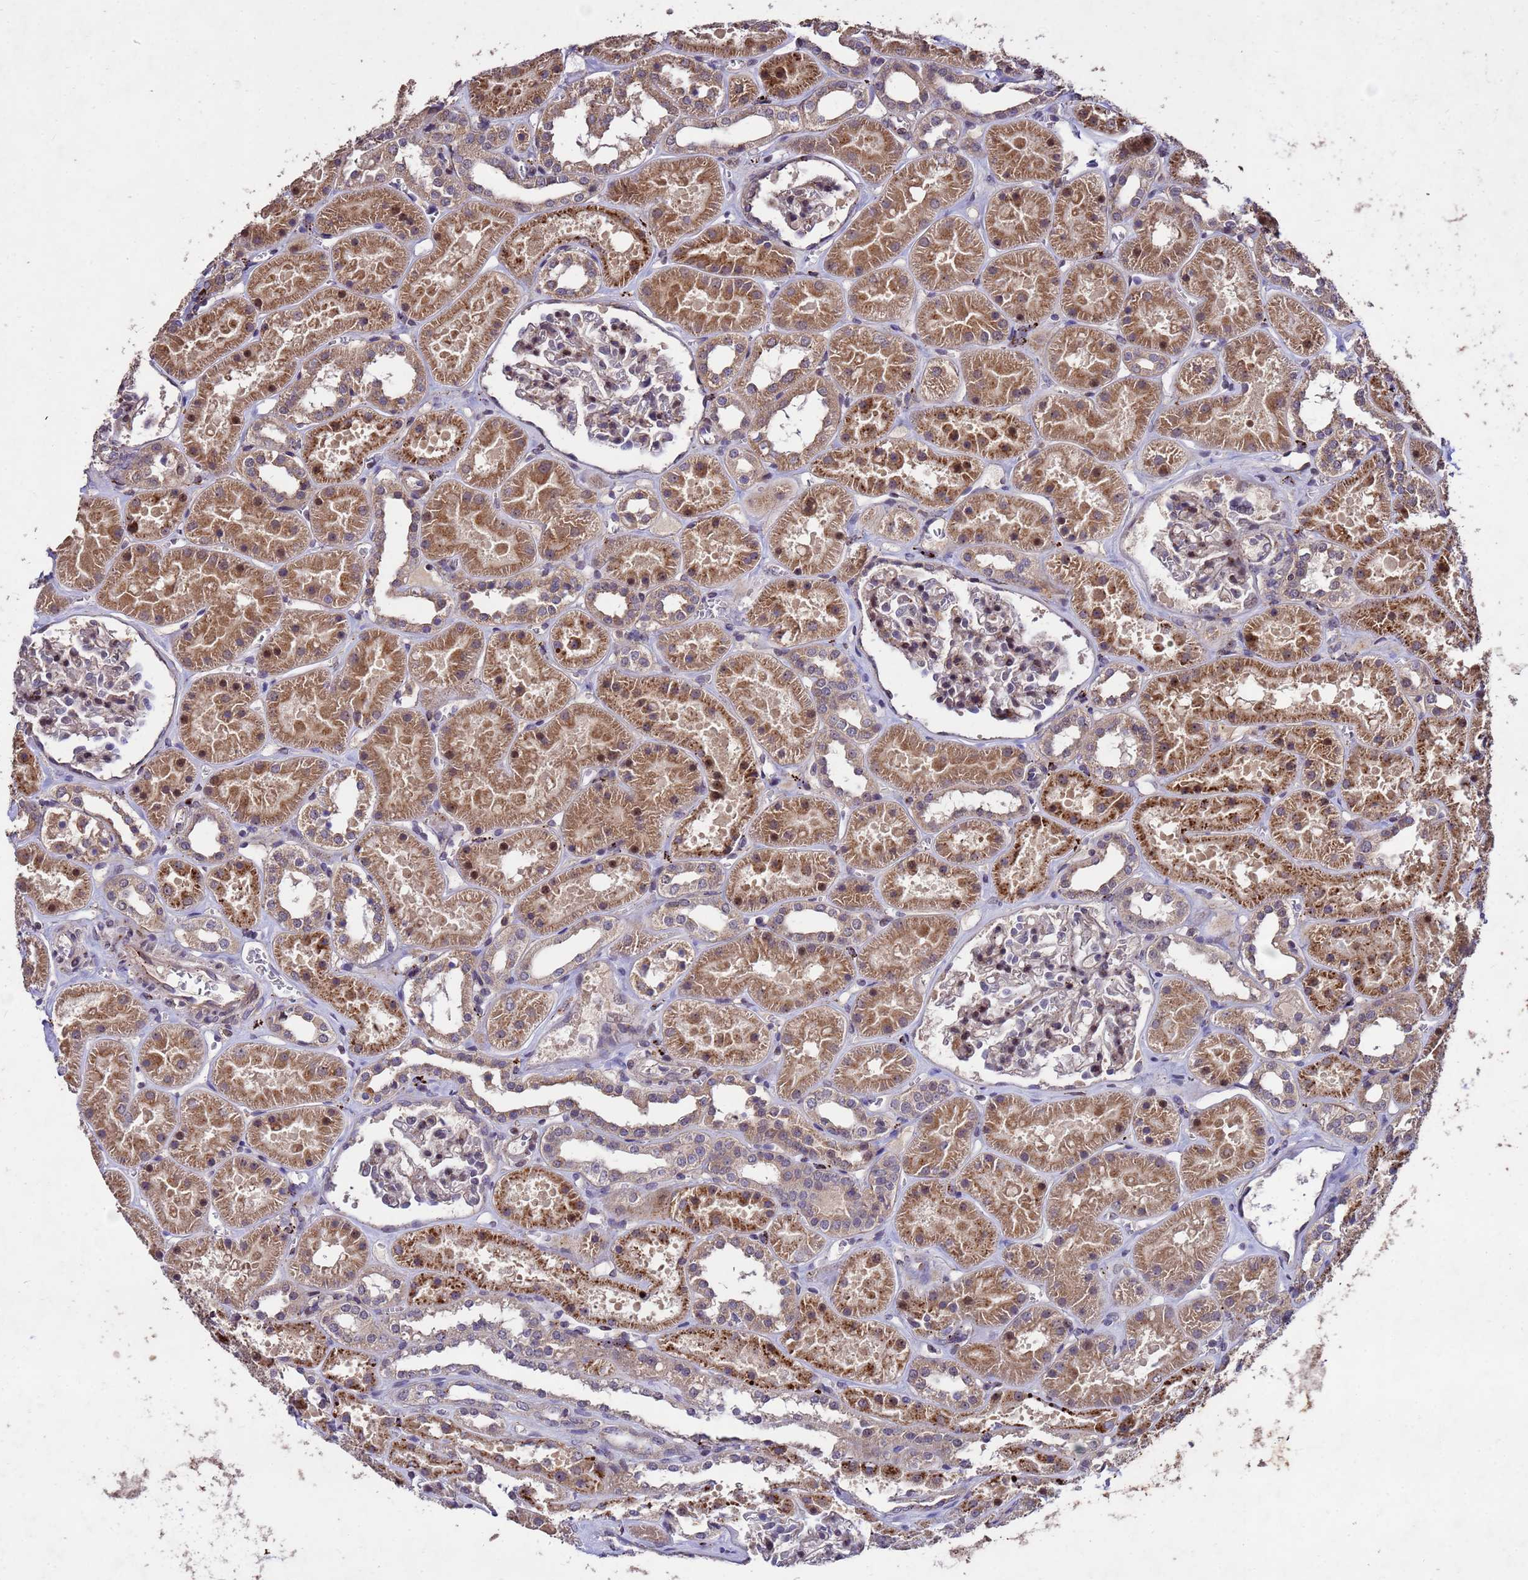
{"staining": {"intensity": "weak", "quantity": "25%-75%", "location": "cytoplasmic/membranous,nuclear"}, "tissue": "kidney", "cell_type": "Cells in glomeruli", "image_type": "normal", "snomed": [{"axis": "morphology", "description": "Normal tissue, NOS"}, {"axis": "topography", "description": "Kidney"}], "caption": "A high-resolution image shows immunohistochemistry (IHC) staining of normal kidney, which exhibits weak cytoplasmic/membranous,nuclear positivity in approximately 25%-75% of cells in glomeruli.", "gene": "TOR4A", "patient": {"sex": "female", "age": 41}}